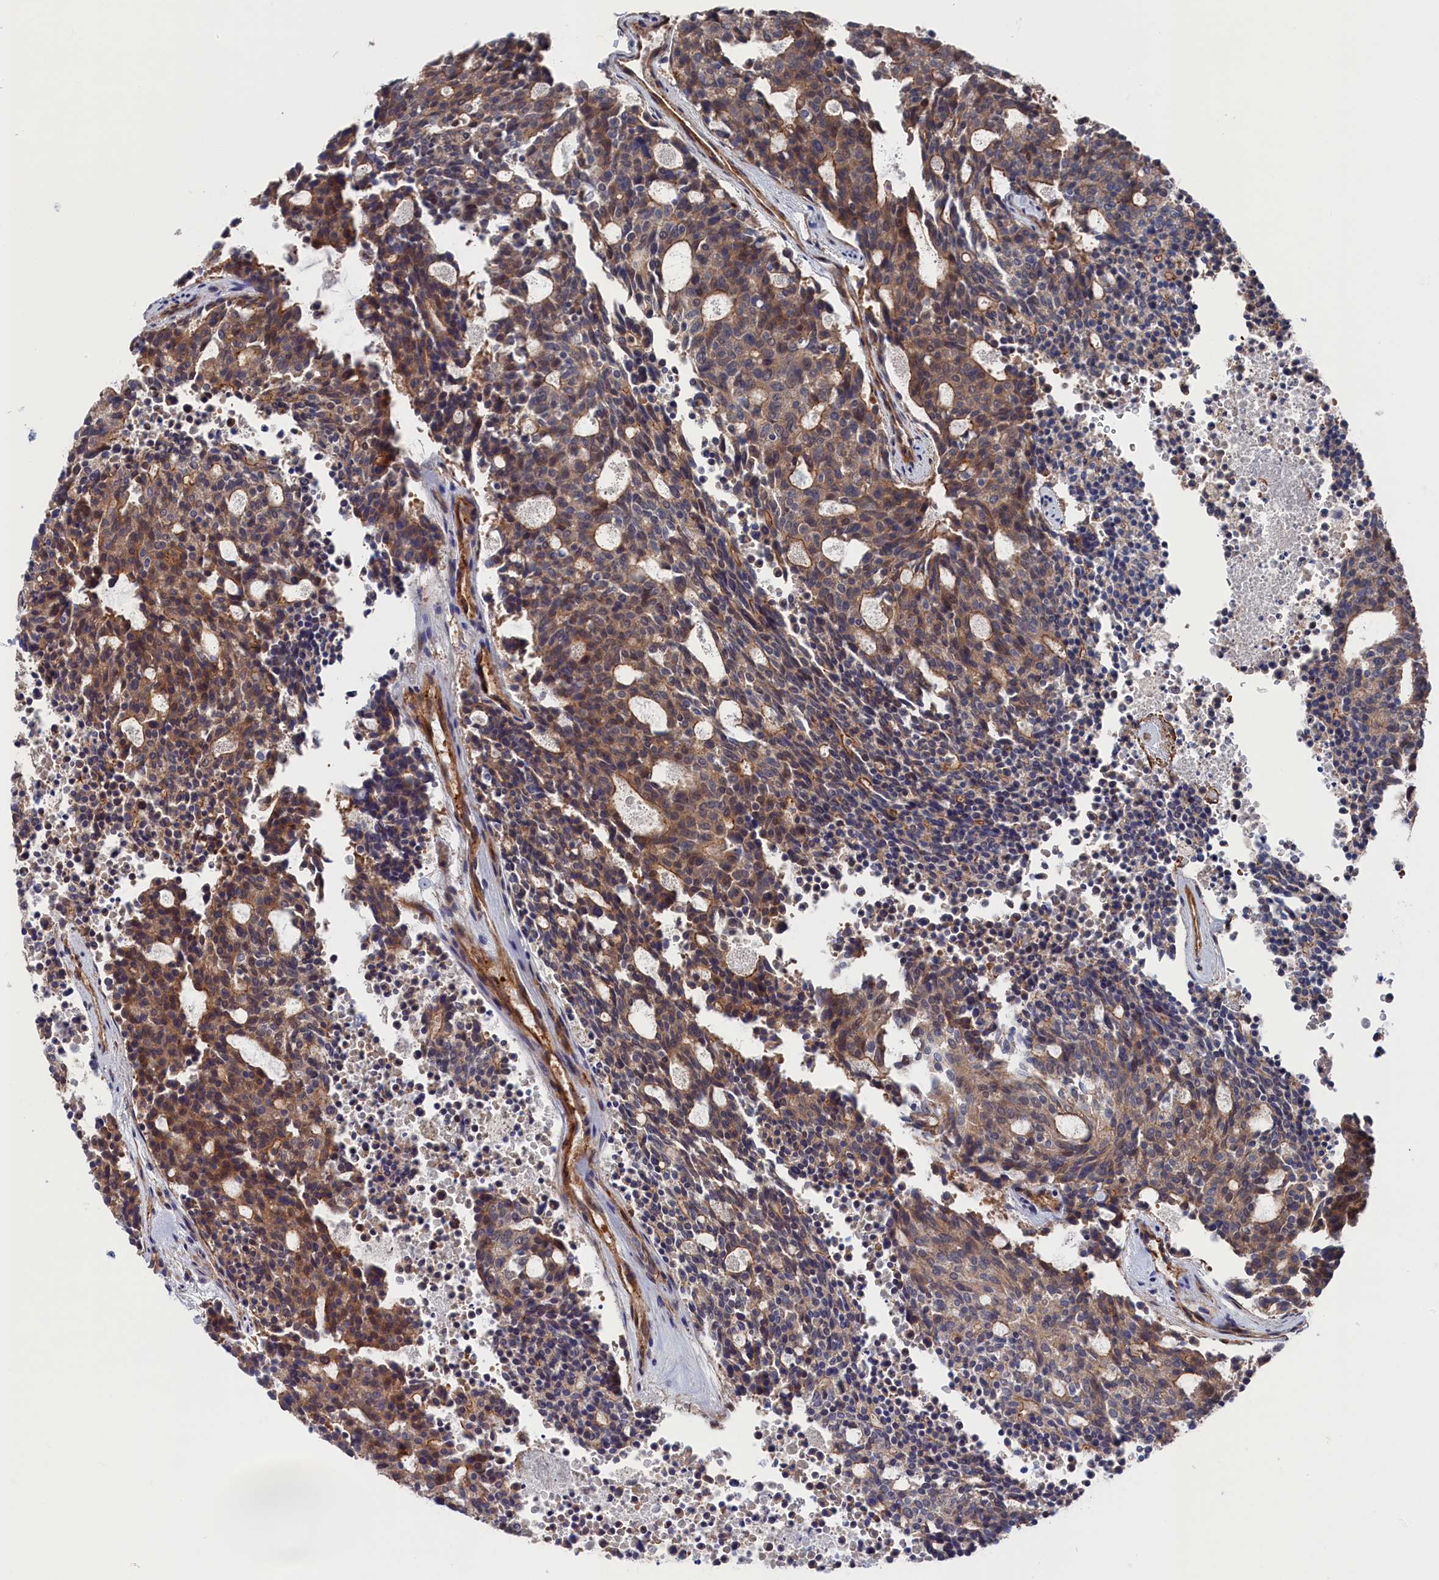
{"staining": {"intensity": "moderate", "quantity": ">75%", "location": "cytoplasmic/membranous"}, "tissue": "carcinoid", "cell_type": "Tumor cells", "image_type": "cancer", "snomed": [{"axis": "morphology", "description": "Carcinoid, malignant, NOS"}, {"axis": "topography", "description": "Pancreas"}], "caption": "There is medium levels of moderate cytoplasmic/membranous staining in tumor cells of malignant carcinoid, as demonstrated by immunohistochemical staining (brown color).", "gene": "LDHD", "patient": {"sex": "female", "age": 54}}